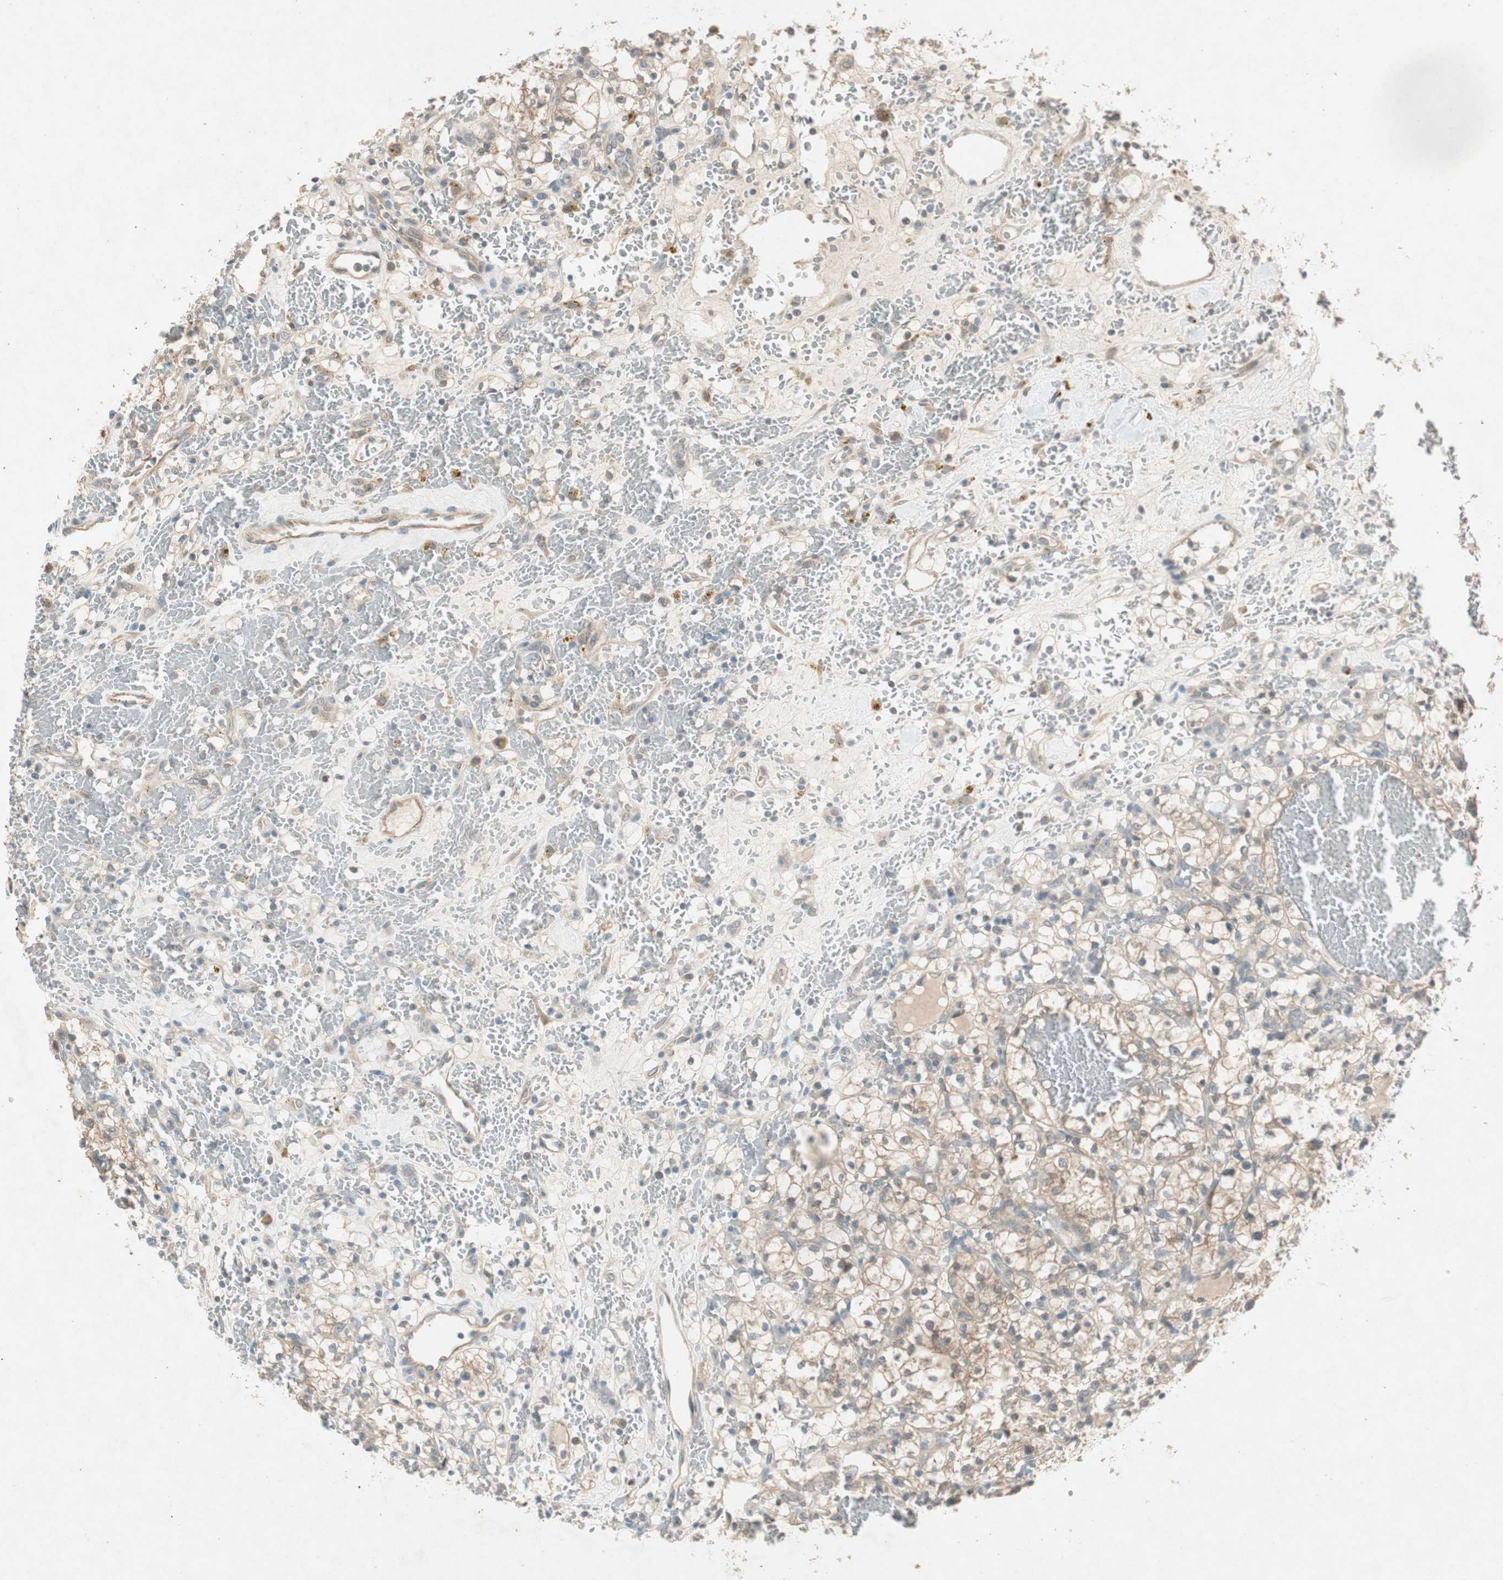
{"staining": {"intensity": "moderate", "quantity": ">75%", "location": "cytoplasmic/membranous"}, "tissue": "renal cancer", "cell_type": "Tumor cells", "image_type": "cancer", "snomed": [{"axis": "morphology", "description": "Adenocarcinoma, NOS"}, {"axis": "topography", "description": "Kidney"}], "caption": "About >75% of tumor cells in human renal cancer (adenocarcinoma) exhibit moderate cytoplasmic/membranous protein expression as visualized by brown immunohistochemical staining.", "gene": "NCLN", "patient": {"sex": "female", "age": 60}}